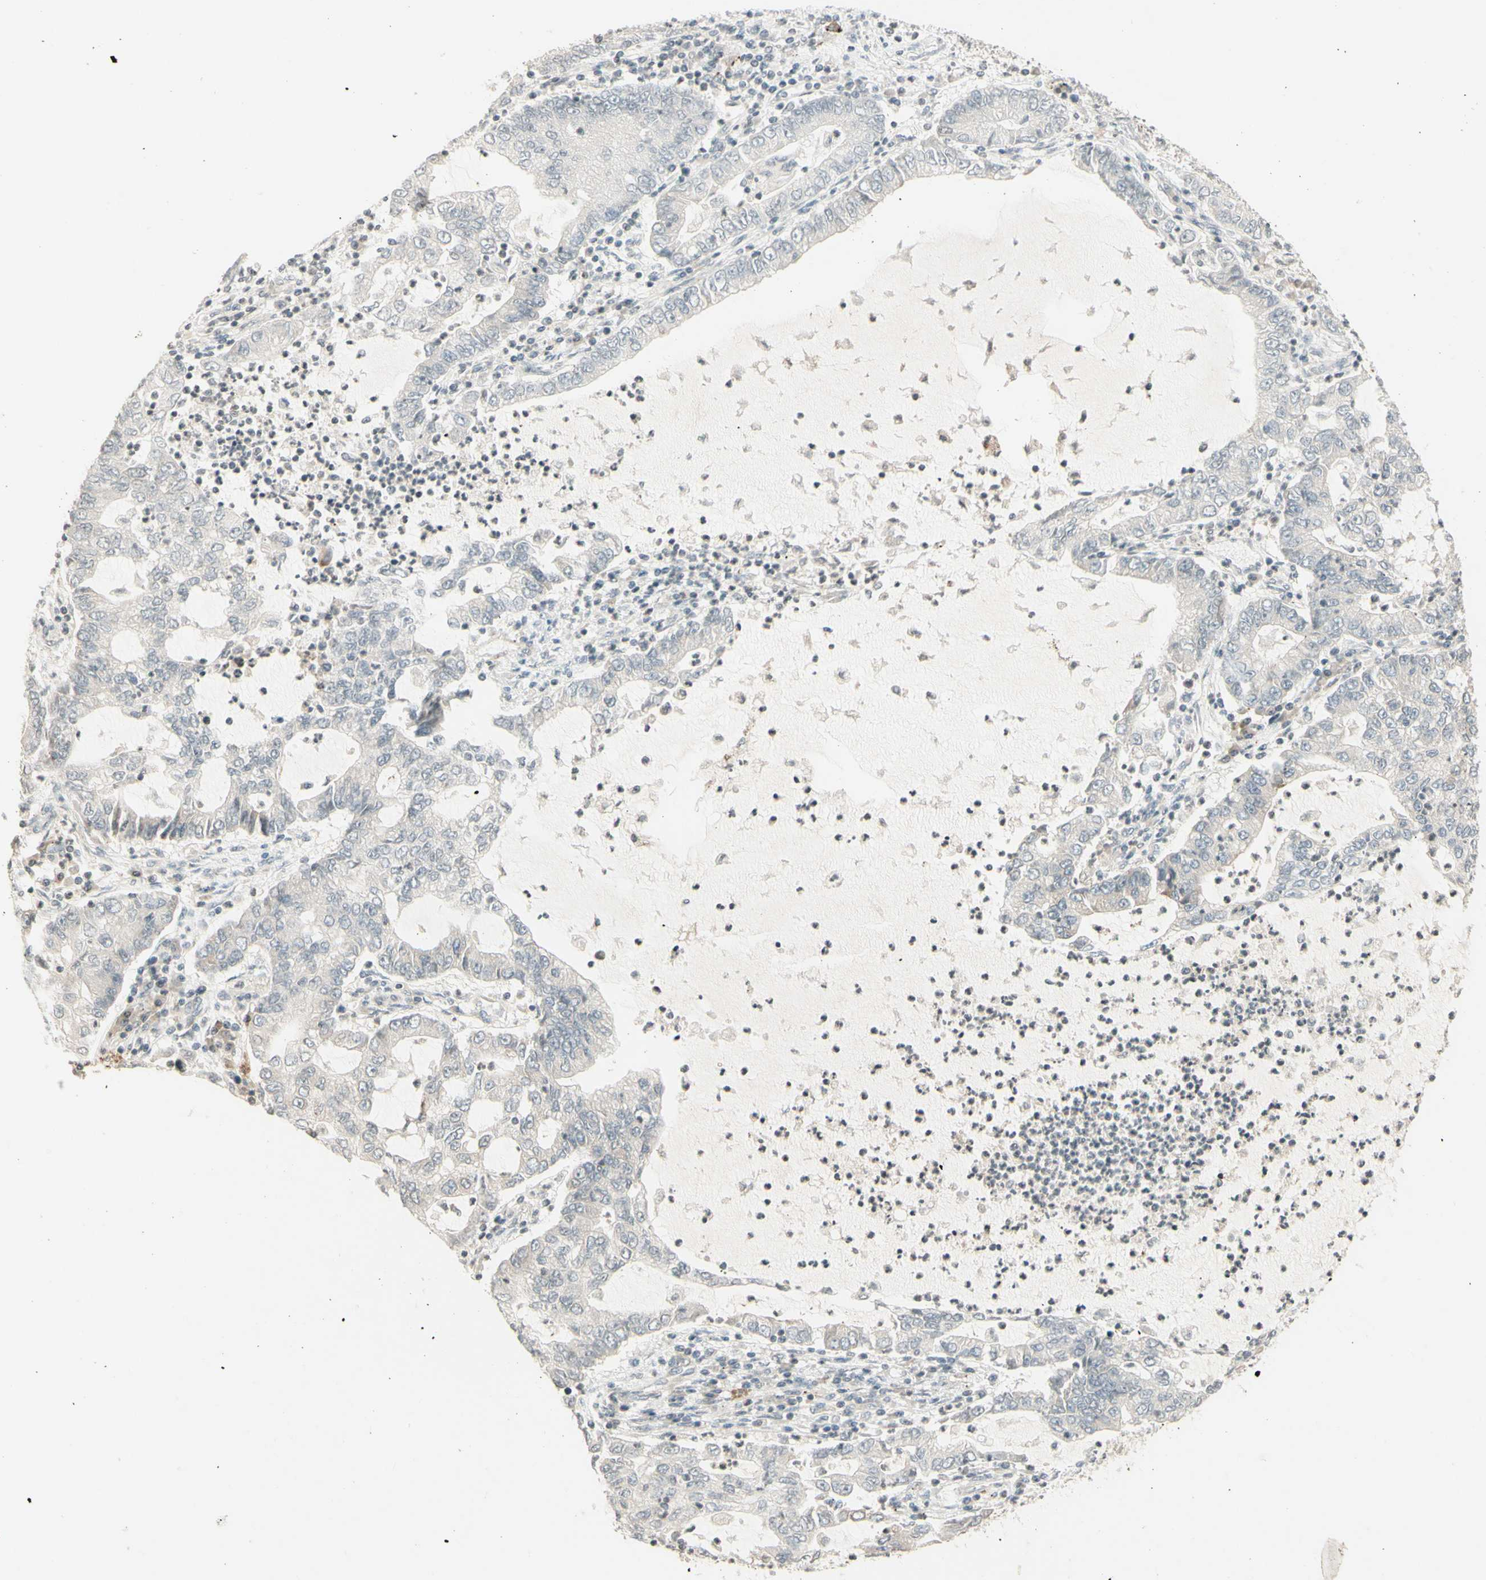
{"staining": {"intensity": "weak", "quantity": ">75%", "location": "cytoplasmic/membranous"}, "tissue": "lung cancer", "cell_type": "Tumor cells", "image_type": "cancer", "snomed": [{"axis": "morphology", "description": "Adenocarcinoma, NOS"}, {"axis": "topography", "description": "Lung"}], "caption": "Immunohistochemistry (IHC) image of human lung cancer (adenocarcinoma) stained for a protein (brown), which reveals low levels of weak cytoplasmic/membranous staining in about >75% of tumor cells.", "gene": "ZW10", "patient": {"sex": "female", "age": 51}}